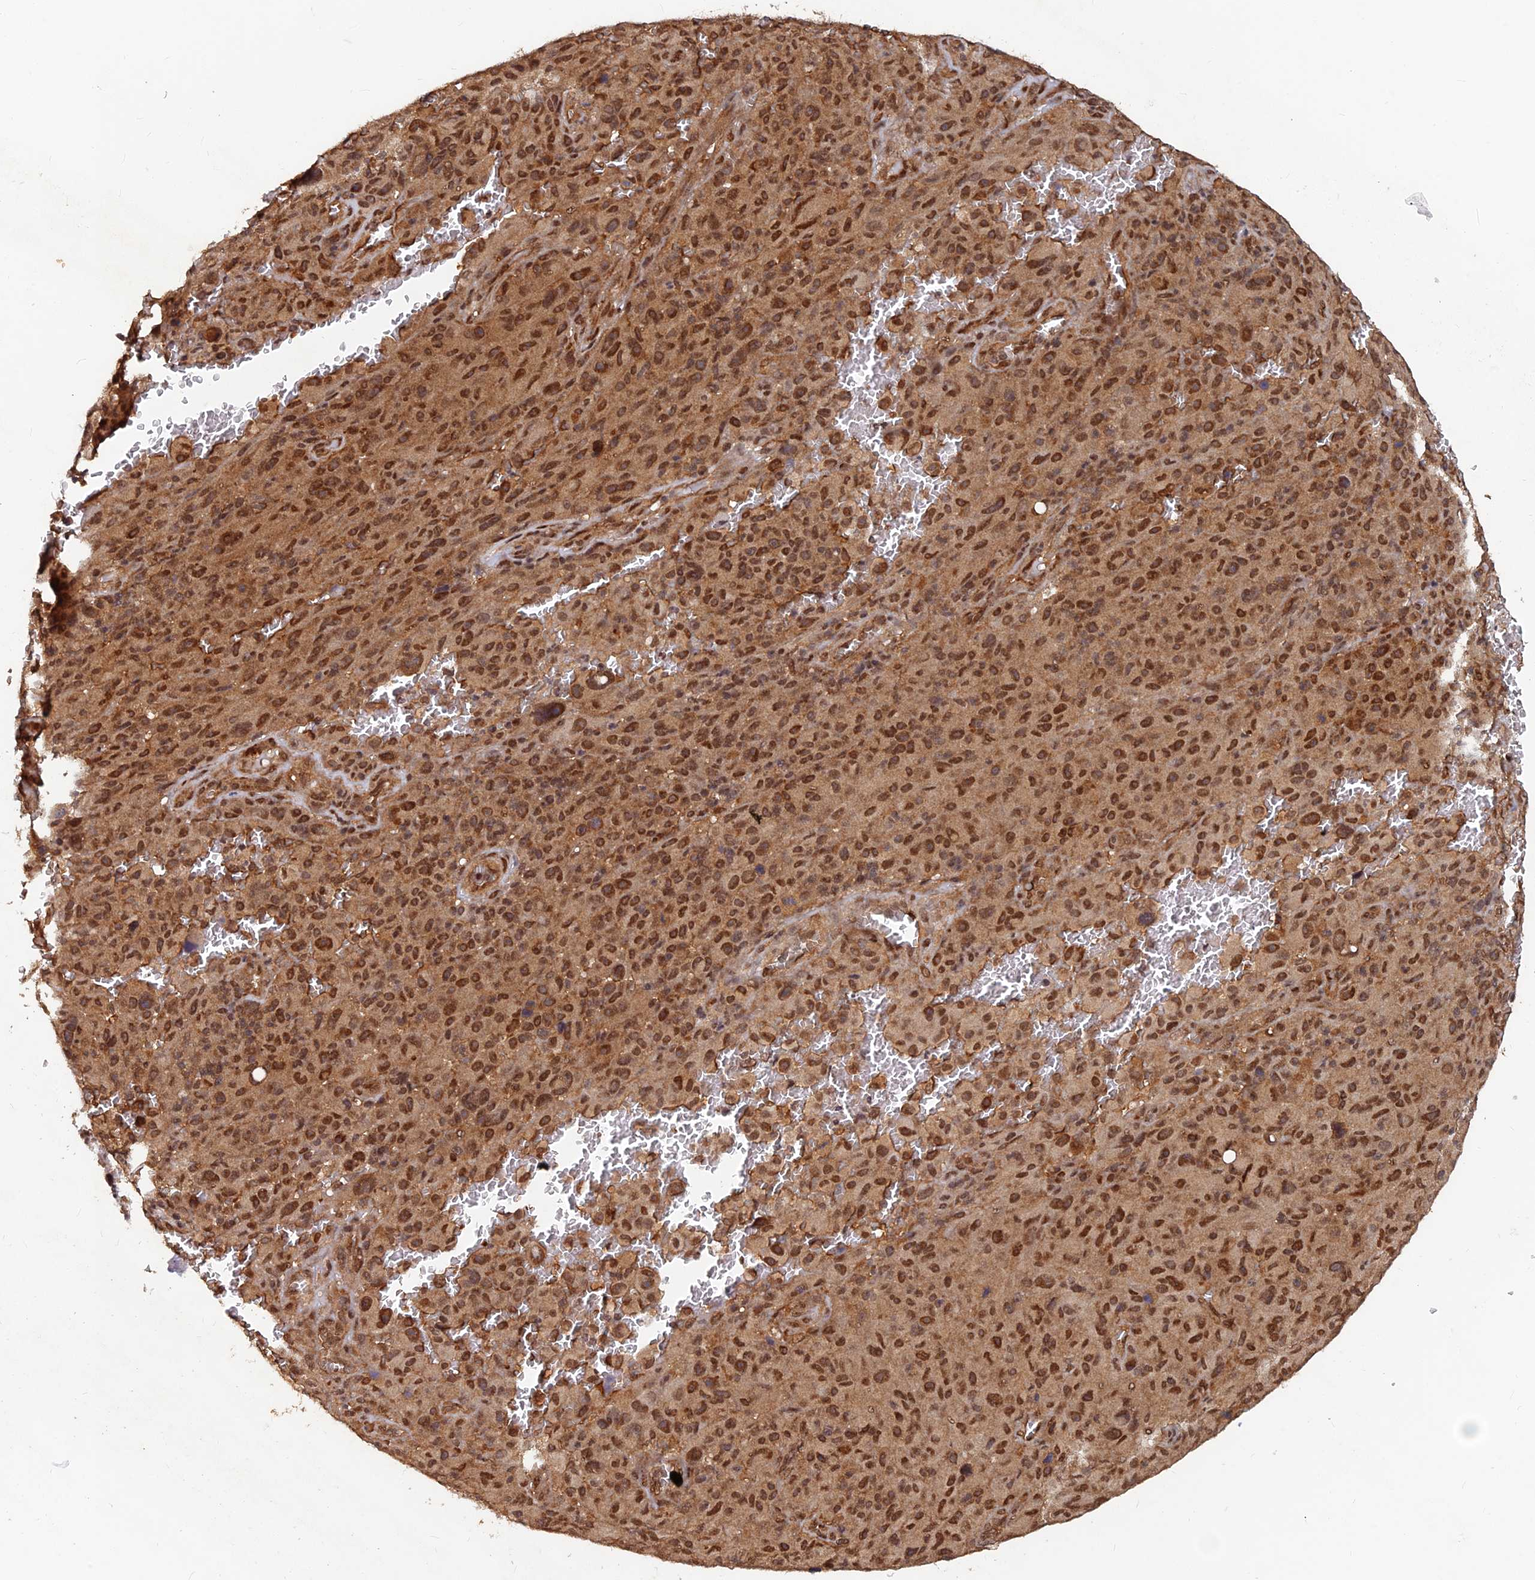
{"staining": {"intensity": "moderate", "quantity": ">75%", "location": "cytoplasmic/membranous,nuclear"}, "tissue": "melanoma", "cell_type": "Tumor cells", "image_type": "cancer", "snomed": [{"axis": "morphology", "description": "Malignant melanoma, NOS"}, {"axis": "topography", "description": "Skin"}], "caption": "A high-resolution photomicrograph shows immunohistochemistry (IHC) staining of melanoma, which demonstrates moderate cytoplasmic/membranous and nuclear positivity in about >75% of tumor cells.", "gene": "FAM53C", "patient": {"sex": "female", "age": 82}}